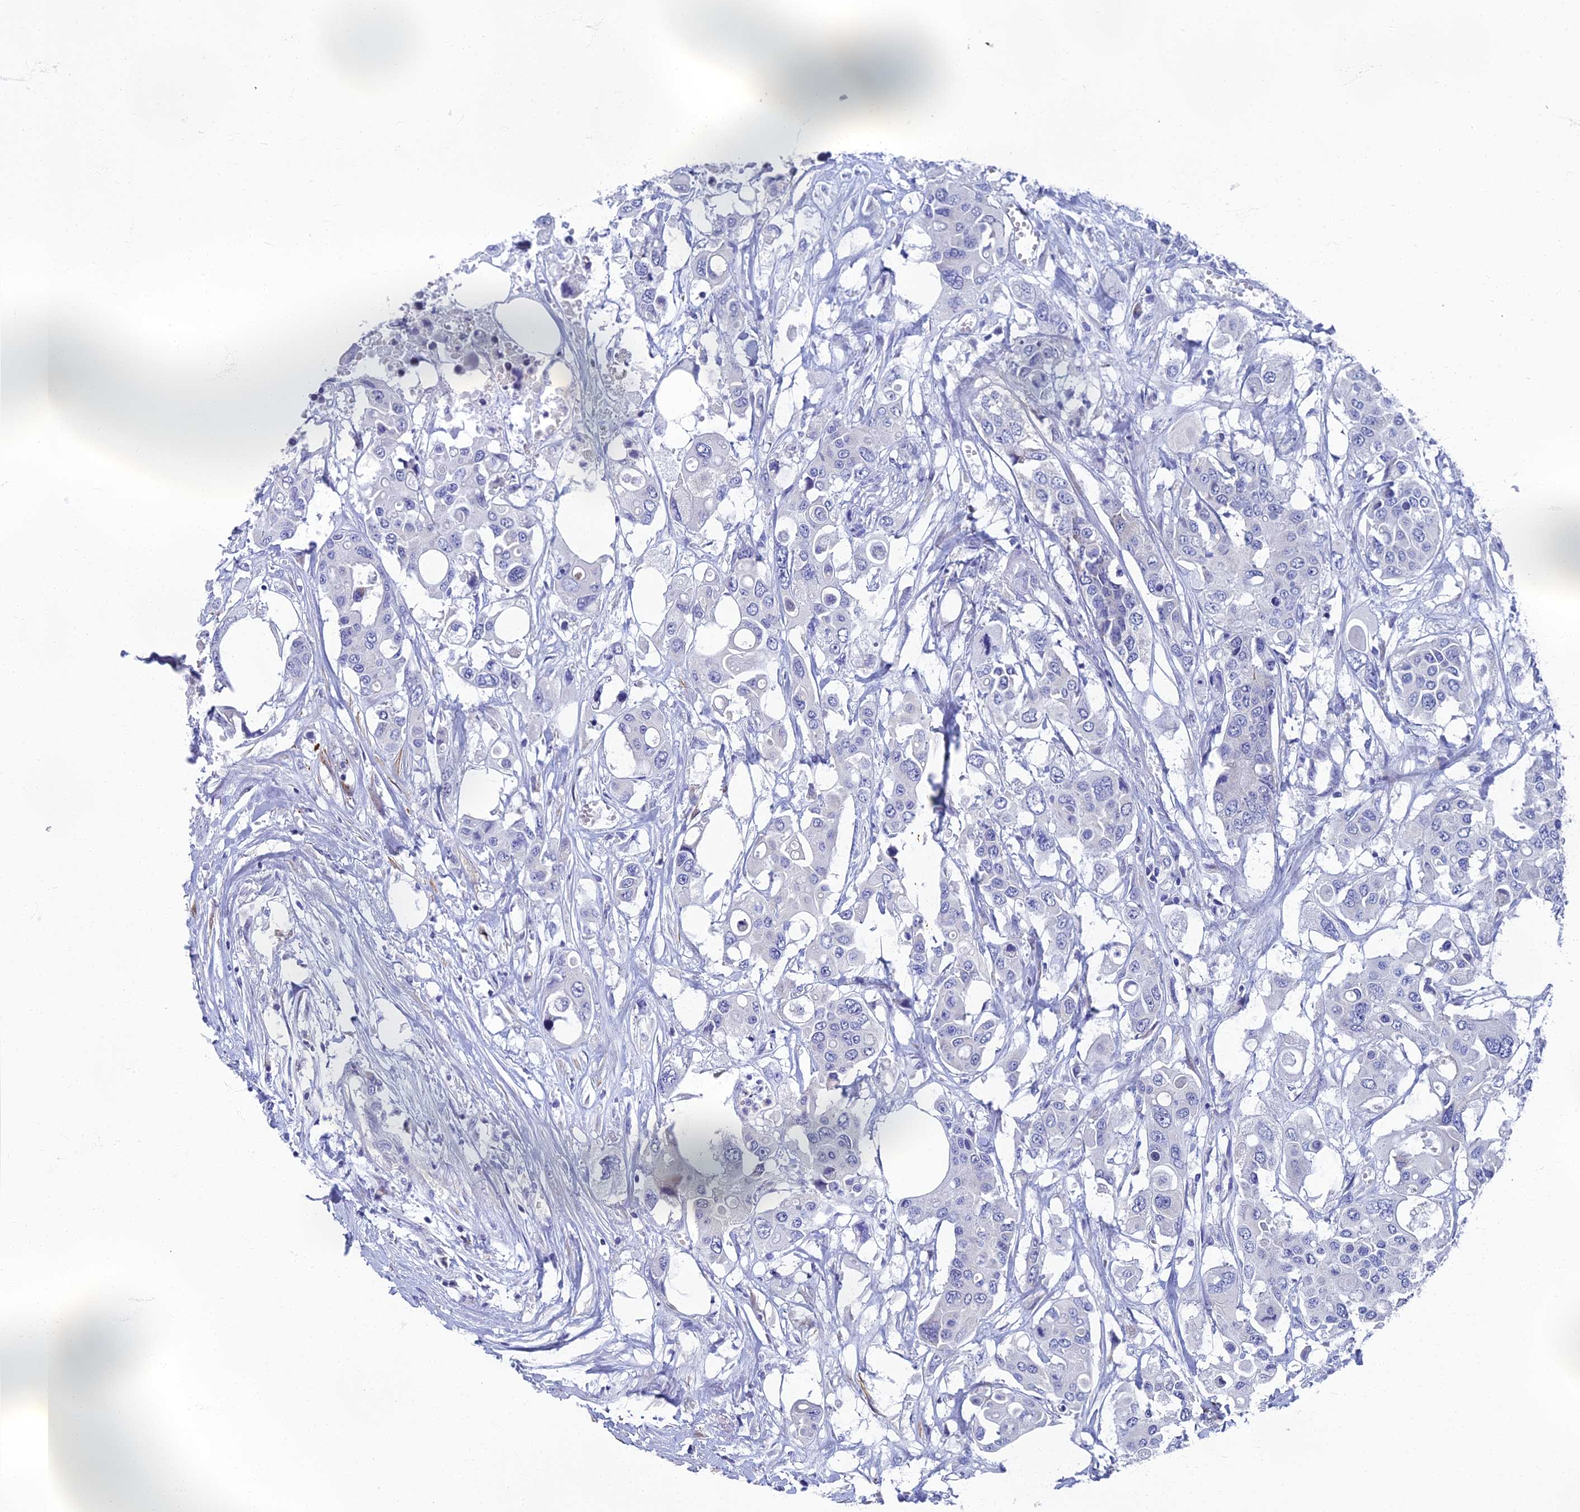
{"staining": {"intensity": "negative", "quantity": "none", "location": "none"}, "tissue": "colorectal cancer", "cell_type": "Tumor cells", "image_type": "cancer", "snomed": [{"axis": "morphology", "description": "Adenocarcinoma, NOS"}, {"axis": "topography", "description": "Colon"}], "caption": "This is a histopathology image of immunohistochemistry staining of colorectal cancer, which shows no positivity in tumor cells.", "gene": "SPIN4", "patient": {"sex": "male", "age": 77}}